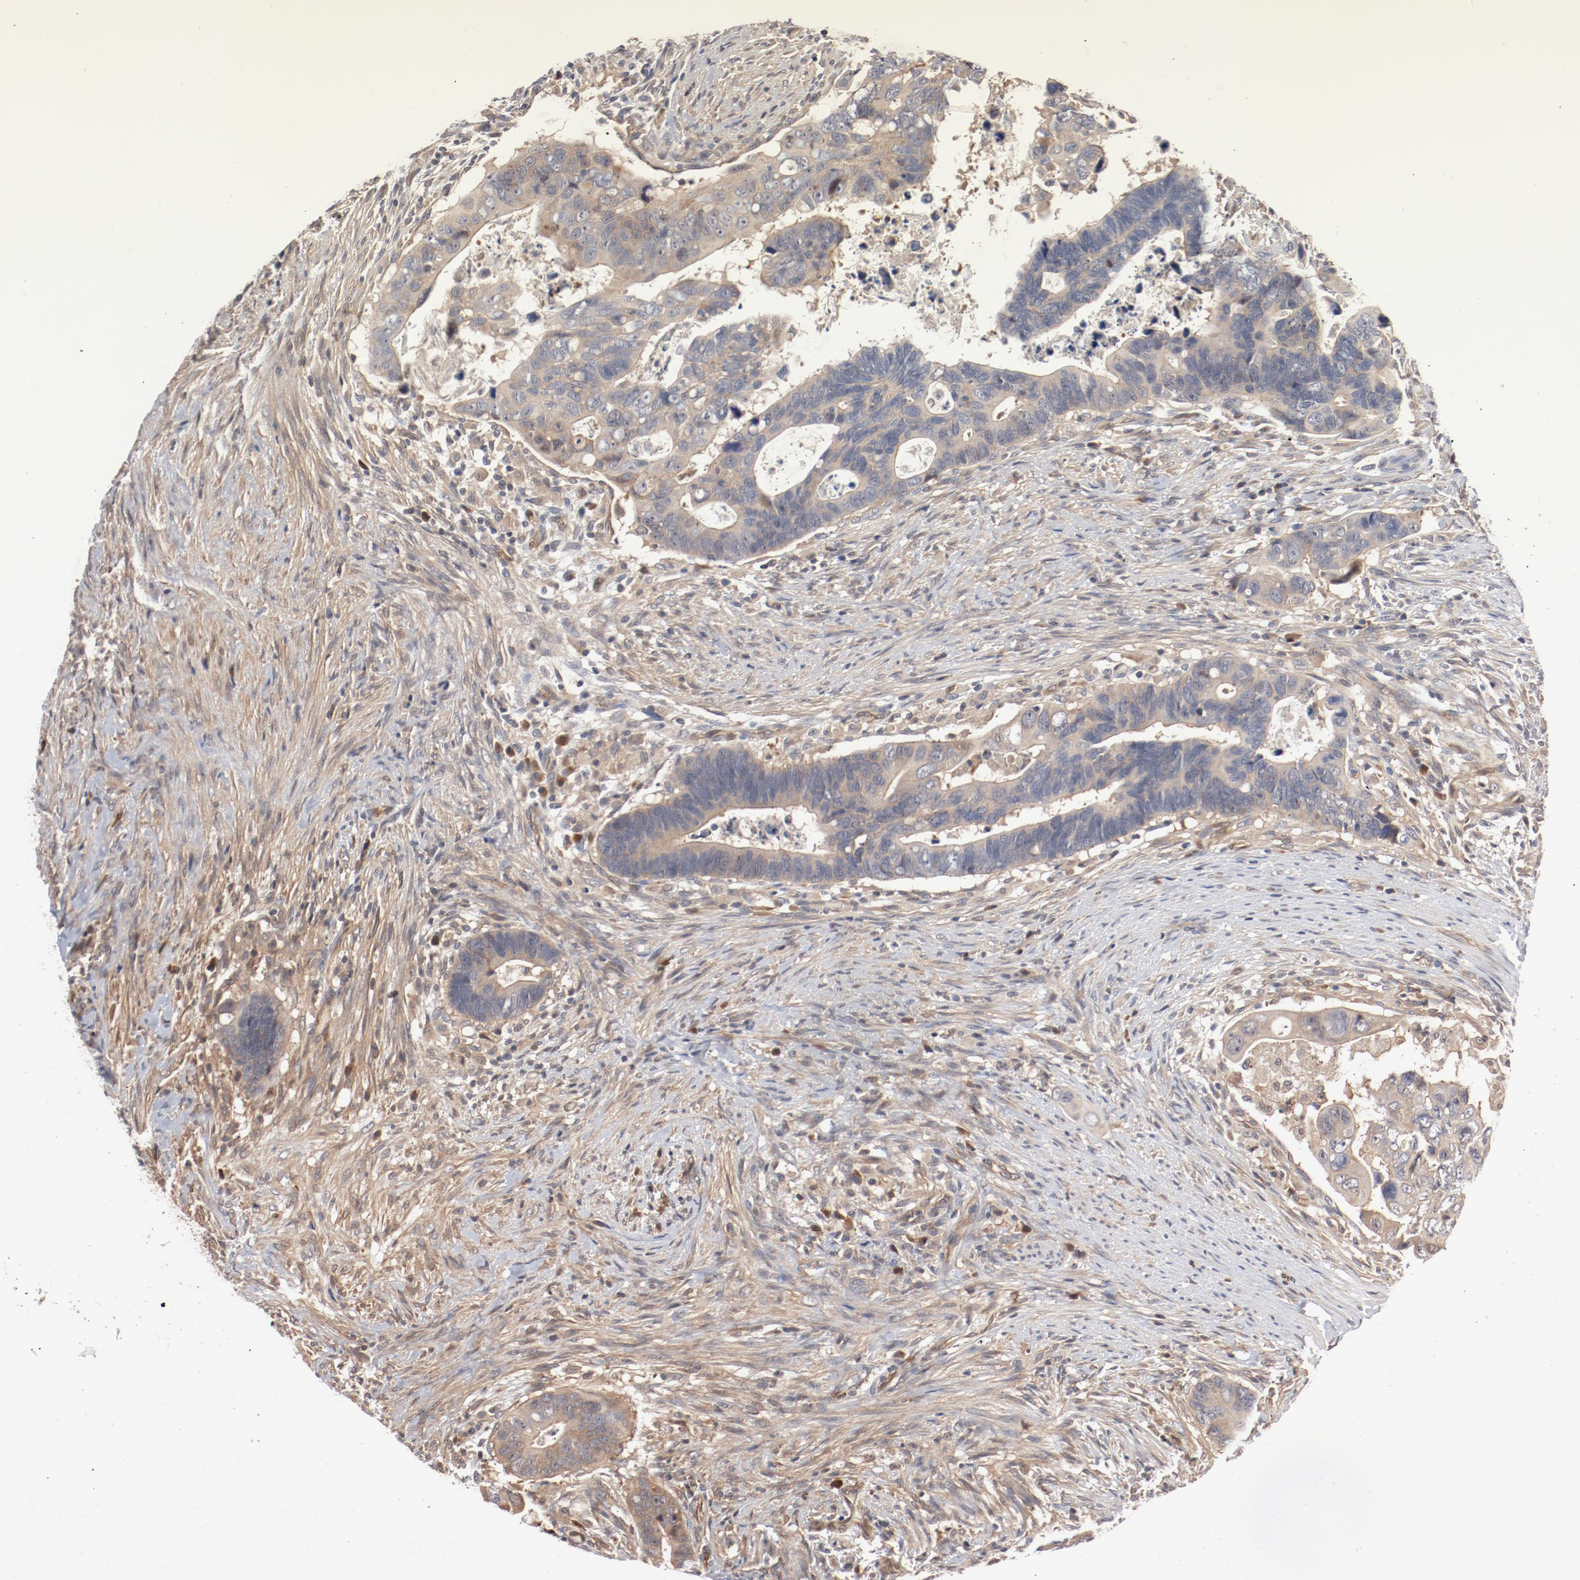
{"staining": {"intensity": "negative", "quantity": "none", "location": "none"}, "tissue": "colorectal cancer", "cell_type": "Tumor cells", "image_type": "cancer", "snomed": [{"axis": "morphology", "description": "Adenocarcinoma, NOS"}, {"axis": "topography", "description": "Rectum"}], "caption": "Immunohistochemical staining of adenocarcinoma (colorectal) displays no significant positivity in tumor cells.", "gene": "PITPNM2", "patient": {"sex": "male", "age": 53}}